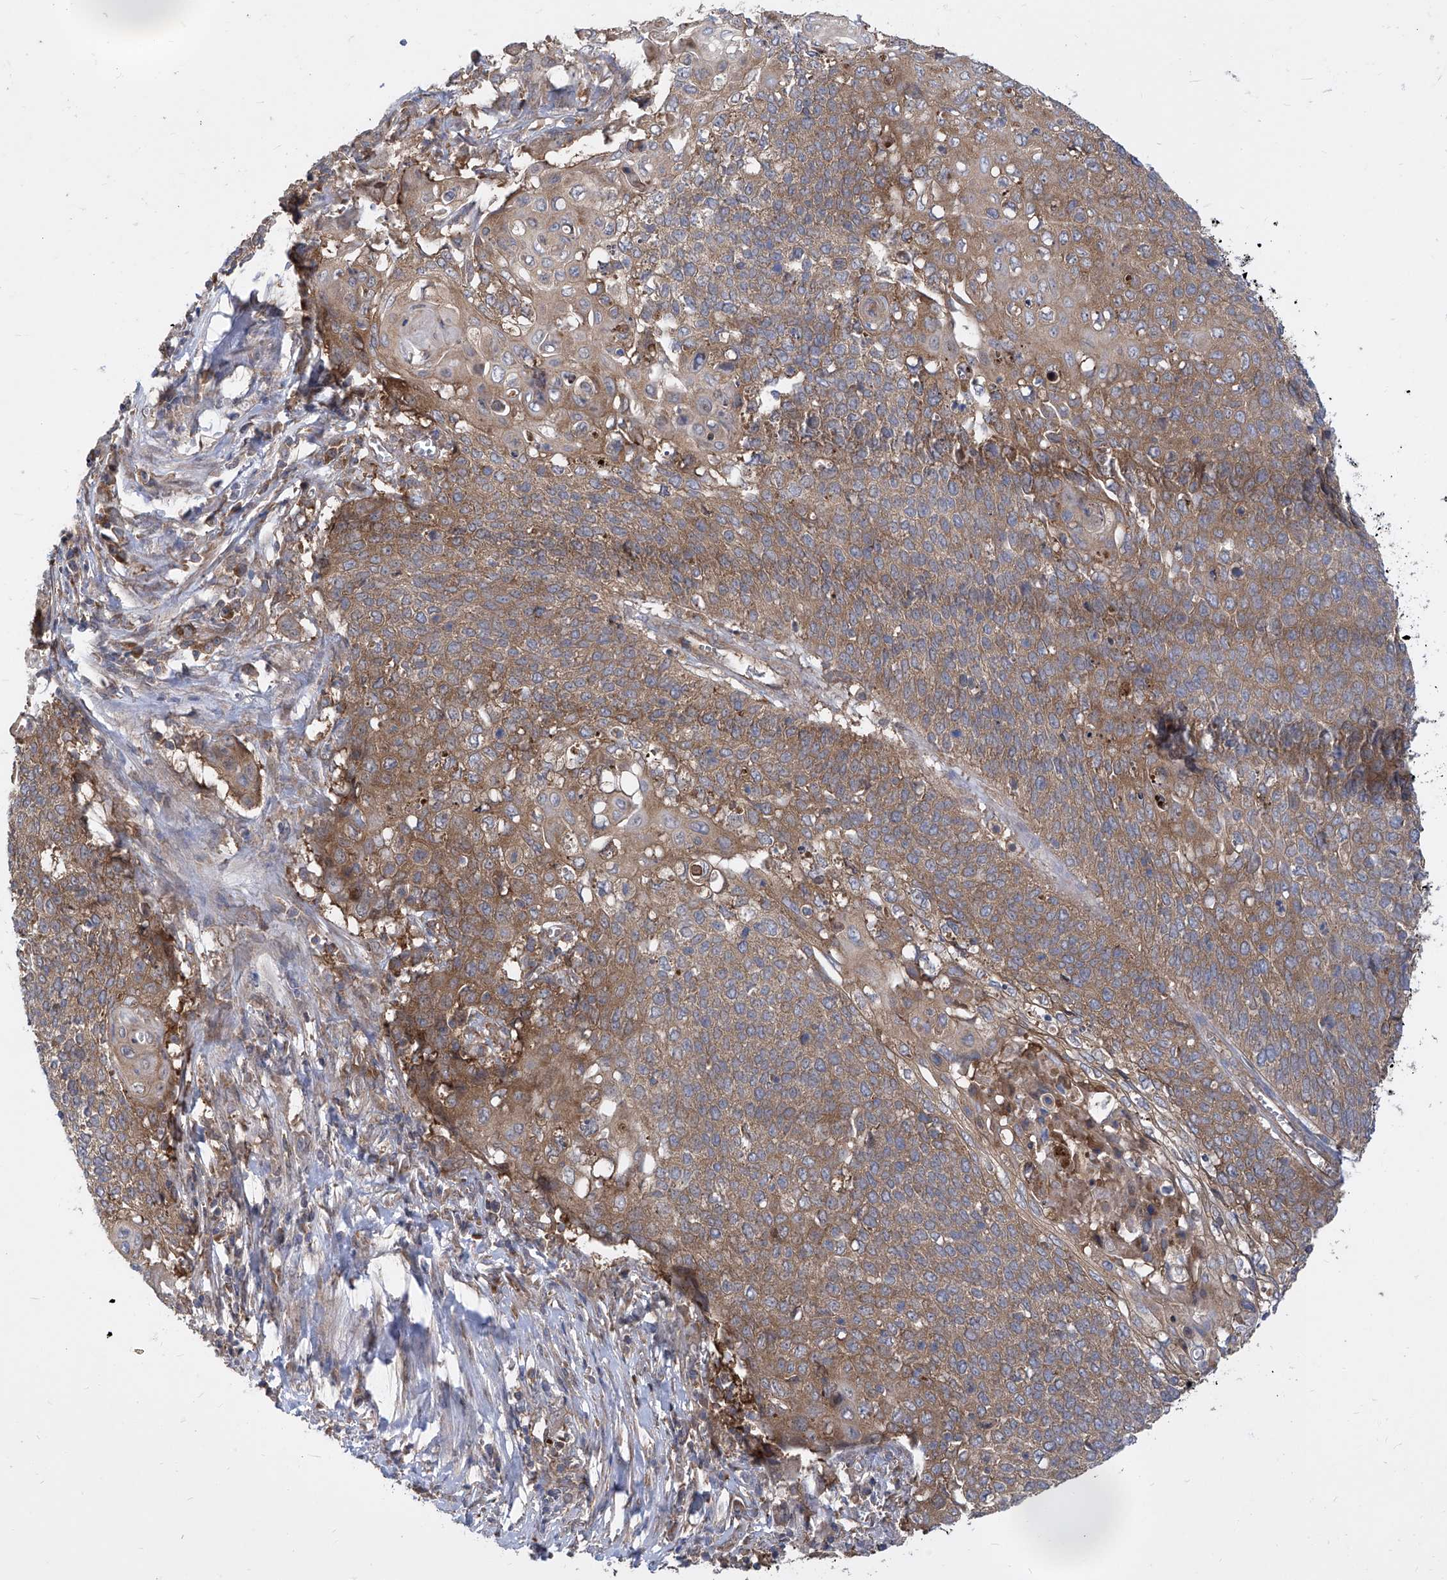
{"staining": {"intensity": "moderate", "quantity": ">75%", "location": "cytoplasmic/membranous"}, "tissue": "cervical cancer", "cell_type": "Tumor cells", "image_type": "cancer", "snomed": [{"axis": "morphology", "description": "Squamous cell carcinoma, NOS"}, {"axis": "topography", "description": "Cervix"}], "caption": "Human squamous cell carcinoma (cervical) stained with a protein marker exhibits moderate staining in tumor cells.", "gene": "EIF3M", "patient": {"sex": "female", "age": 39}}